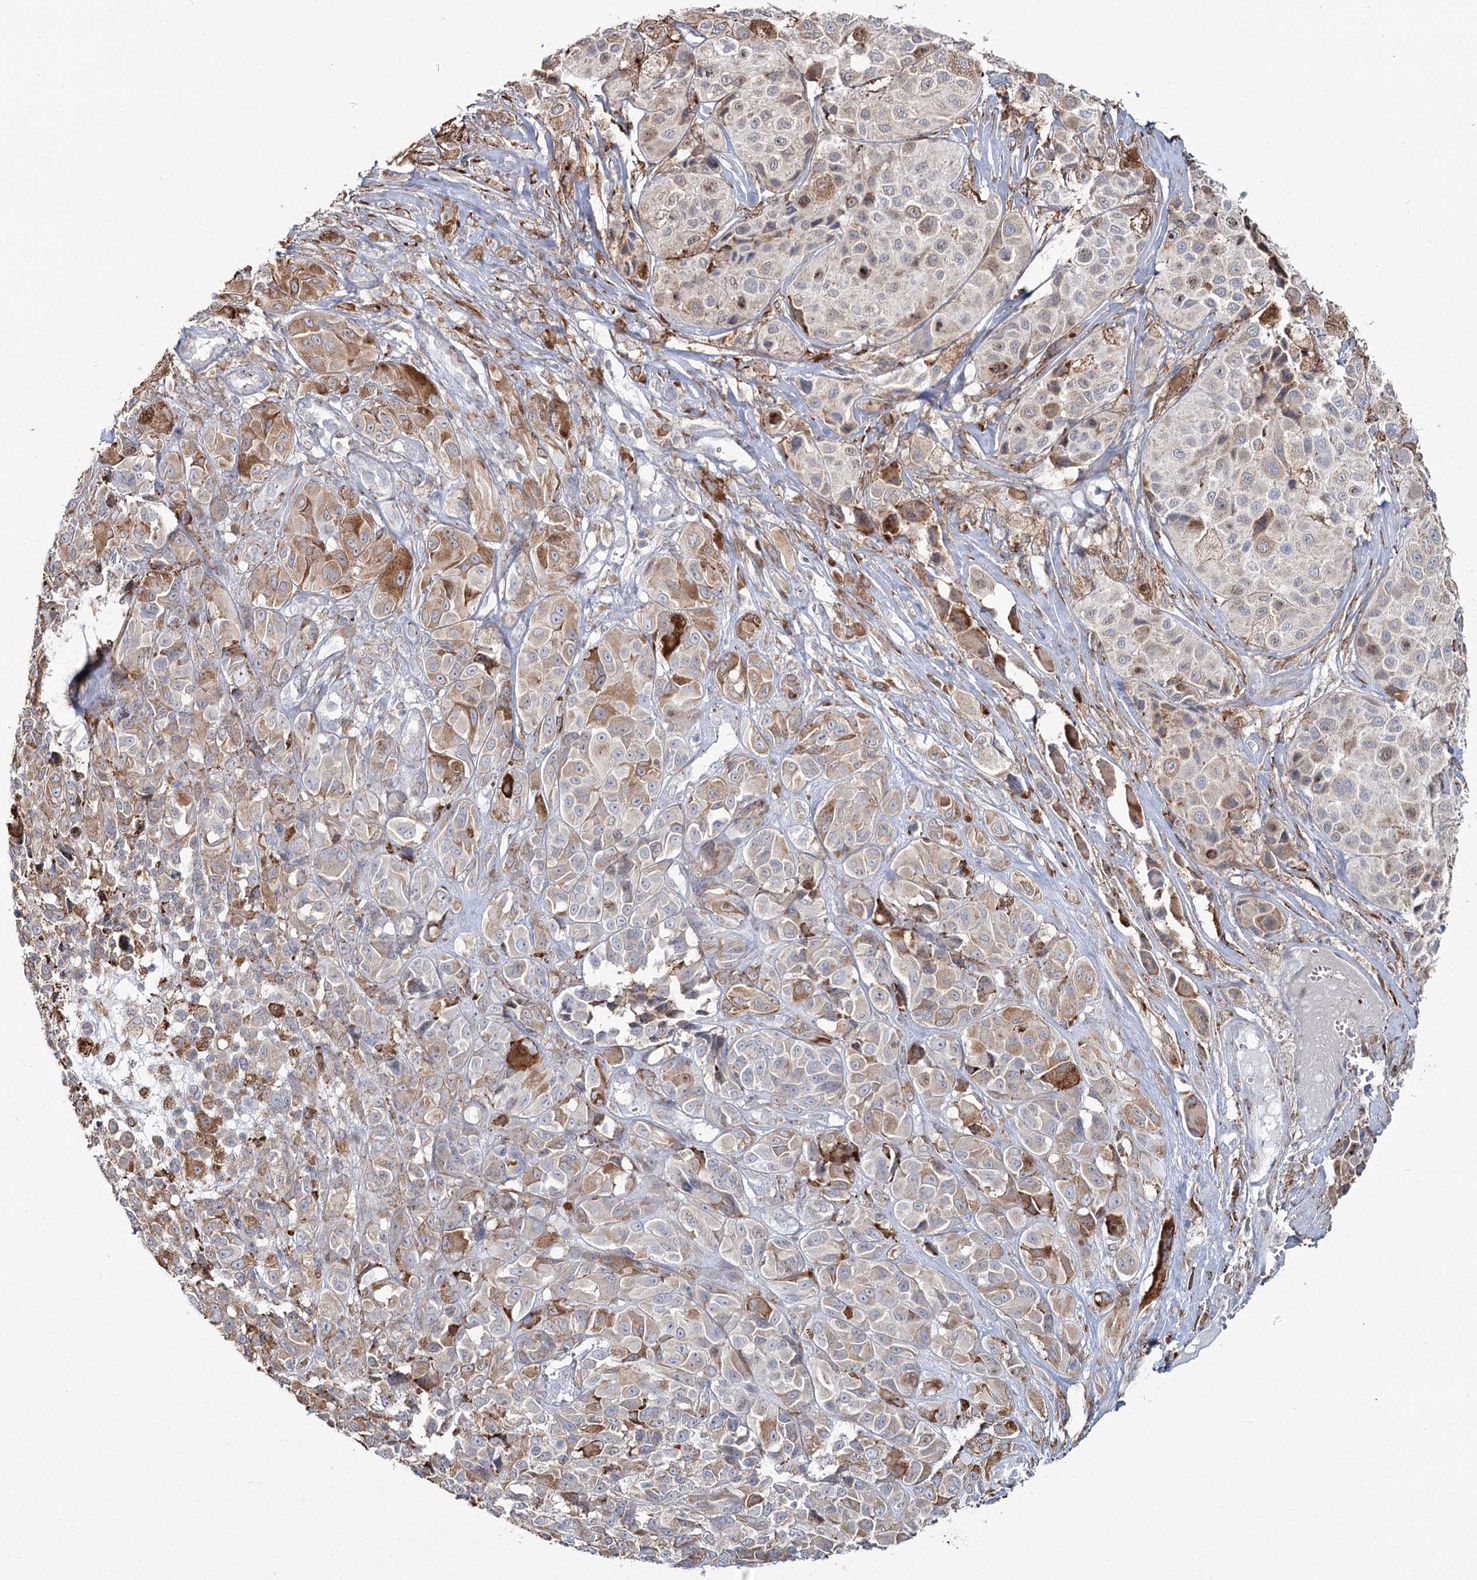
{"staining": {"intensity": "moderate", "quantity": "<25%", "location": "cytoplasmic/membranous"}, "tissue": "melanoma", "cell_type": "Tumor cells", "image_type": "cancer", "snomed": [{"axis": "morphology", "description": "Malignant melanoma, NOS"}, {"axis": "topography", "description": "Skin of trunk"}], "caption": "High-magnification brightfield microscopy of malignant melanoma stained with DAB (brown) and counterstained with hematoxylin (blue). tumor cells exhibit moderate cytoplasmic/membranous positivity is present in about<25% of cells.", "gene": "ZCCHC9", "patient": {"sex": "male", "age": 71}}